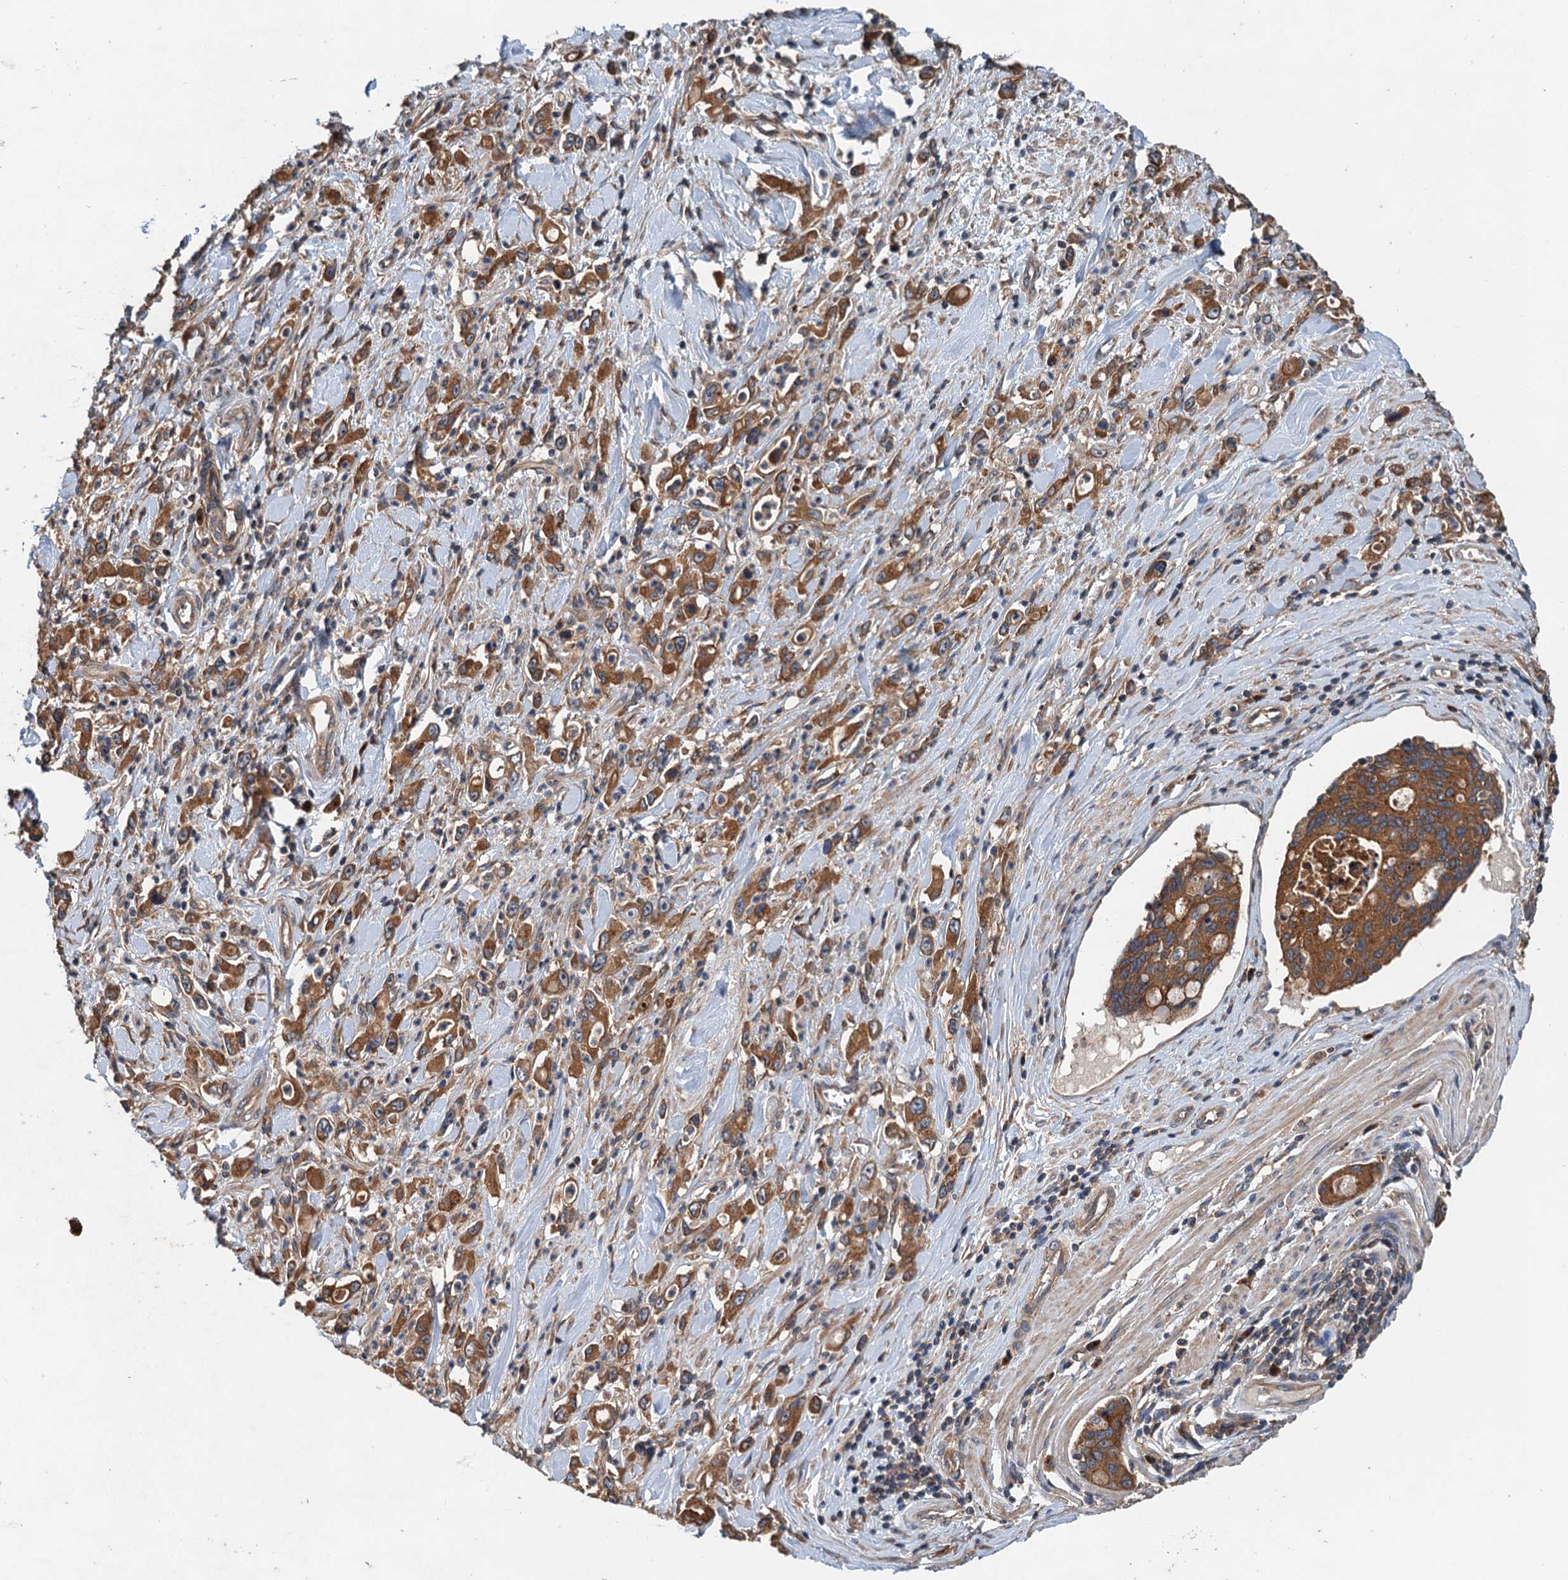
{"staining": {"intensity": "moderate", "quantity": ">75%", "location": "cytoplasmic/membranous"}, "tissue": "stomach cancer", "cell_type": "Tumor cells", "image_type": "cancer", "snomed": [{"axis": "morphology", "description": "Adenocarcinoma, NOS"}, {"axis": "topography", "description": "Stomach, lower"}], "caption": "Stomach cancer was stained to show a protein in brown. There is medium levels of moderate cytoplasmic/membranous positivity in about >75% of tumor cells.", "gene": "COG3", "patient": {"sex": "female", "age": 43}}